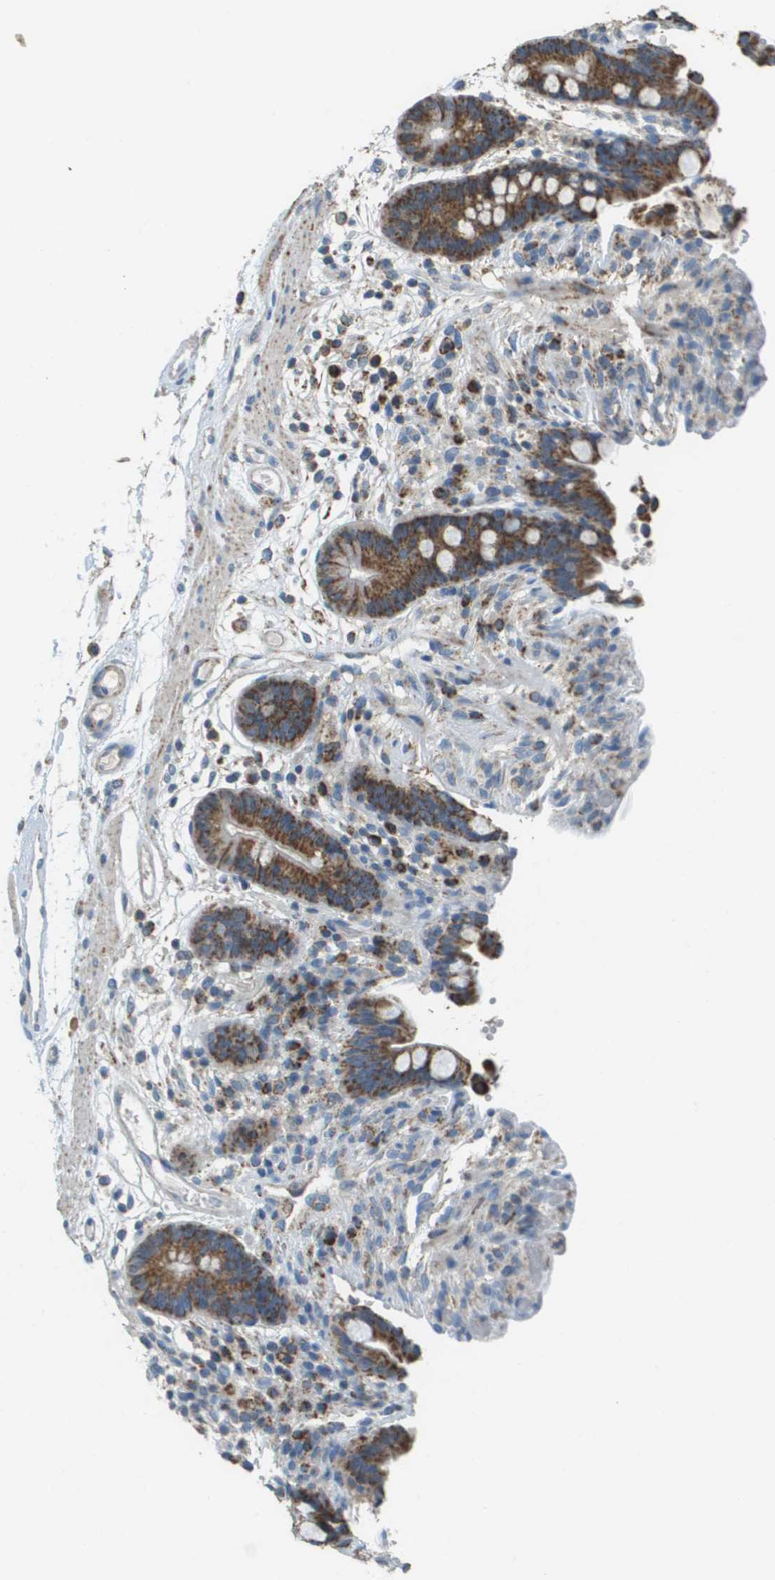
{"staining": {"intensity": "weak", "quantity": "25%-75%", "location": "cytoplasmic/membranous"}, "tissue": "colon", "cell_type": "Endothelial cells", "image_type": "normal", "snomed": [{"axis": "morphology", "description": "Normal tissue, NOS"}, {"axis": "topography", "description": "Colon"}], "caption": "Protein expression analysis of unremarkable human colon reveals weak cytoplasmic/membranous expression in about 25%-75% of endothelial cells. Ihc stains the protein in brown and the nuclei are stained blue.", "gene": "FH", "patient": {"sex": "male", "age": 73}}